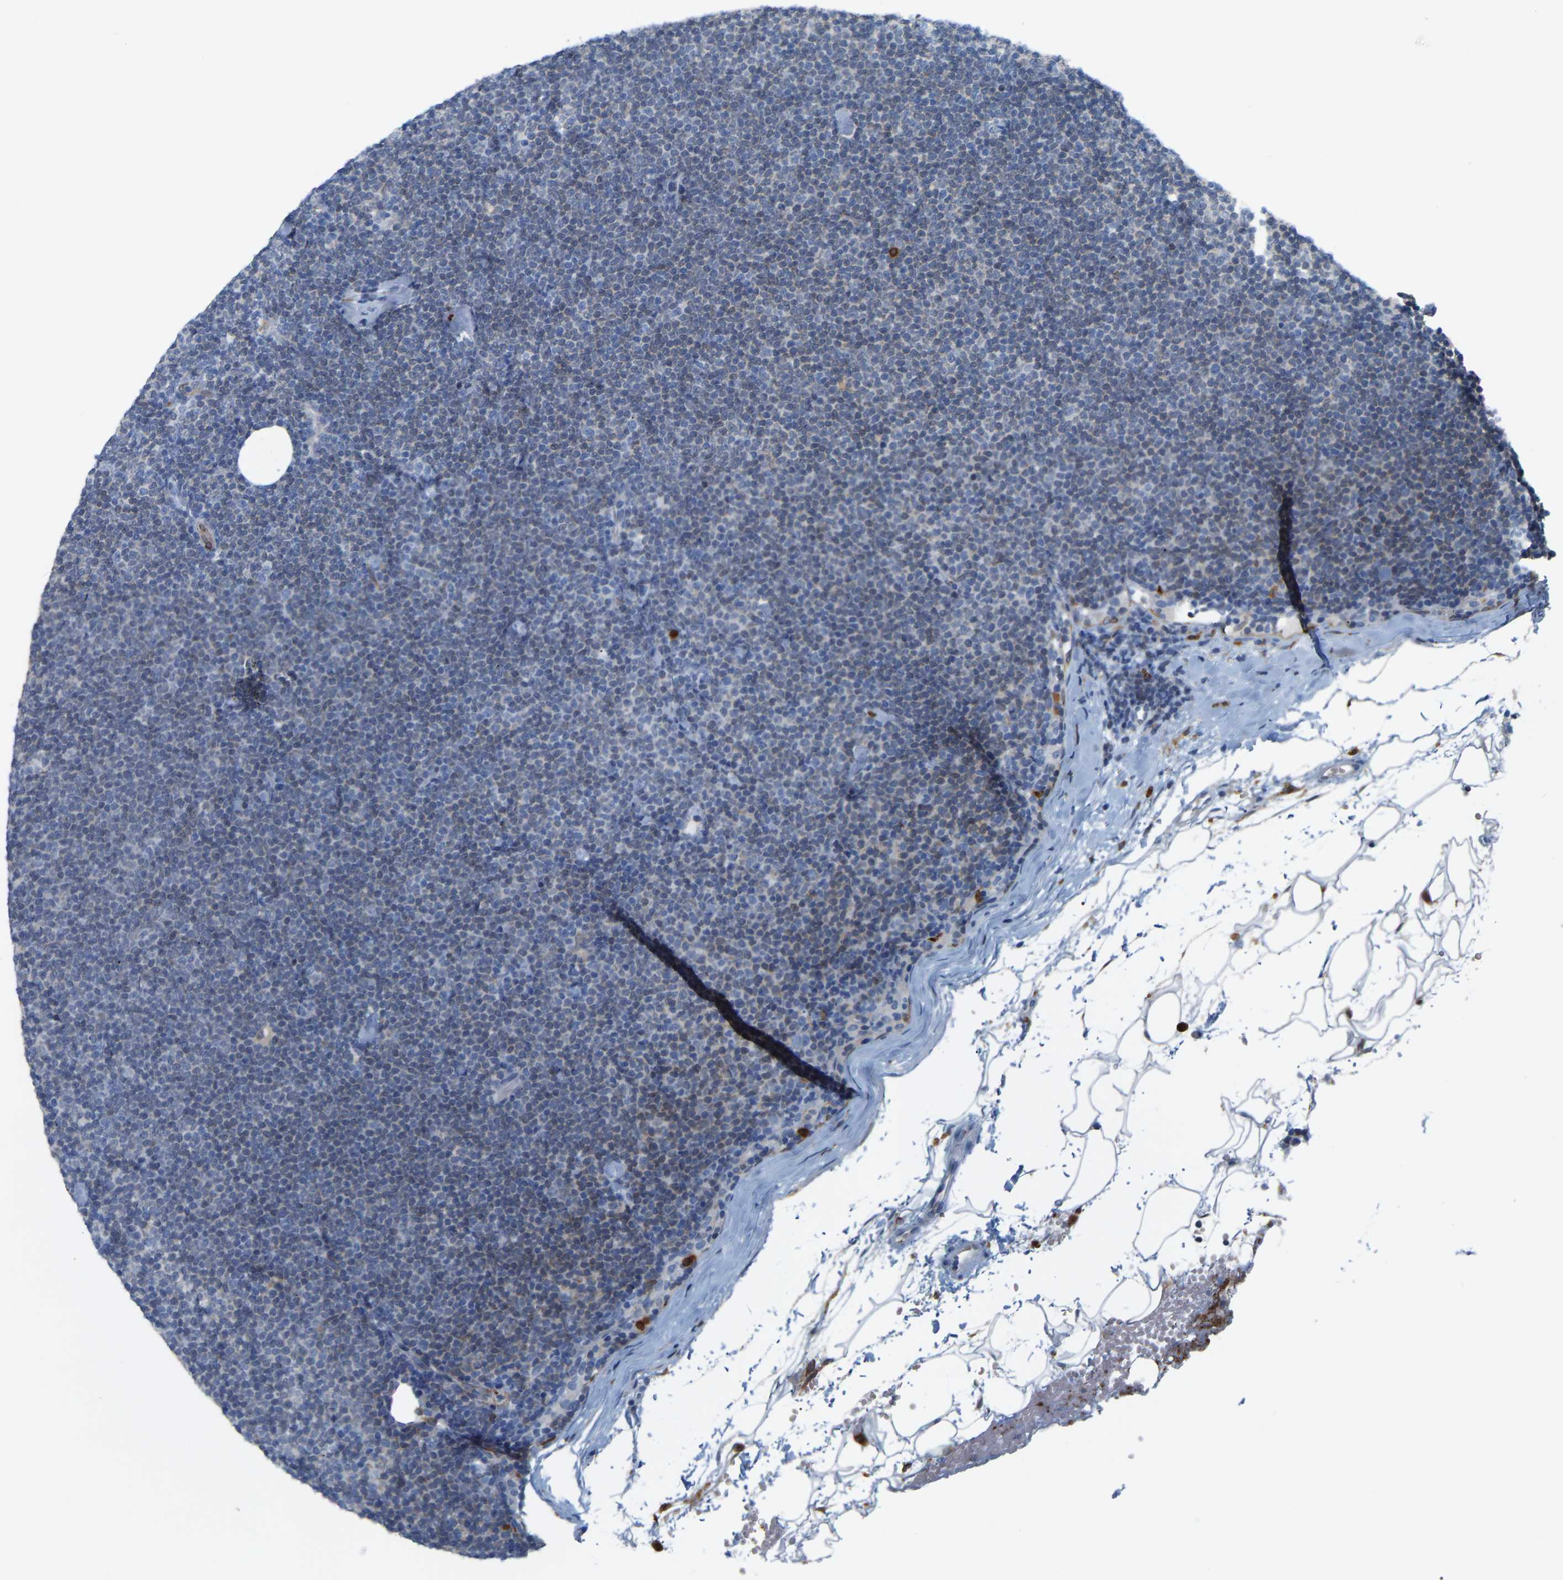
{"staining": {"intensity": "negative", "quantity": "none", "location": "none"}, "tissue": "lymphoma", "cell_type": "Tumor cells", "image_type": "cancer", "snomed": [{"axis": "morphology", "description": "Malignant lymphoma, non-Hodgkin's type, Low grade"}, {"axis": "topography", "description": "Lymph node"}], "caption": "Immunohistochemistry (IHC) photomicrograph of neoplastic tissue: human lymphoma stained with DAB (3,3'-diaminobenzidine) exhibits no significant protein expression in tumor cells.", "gene": "PTGS1", "patient": {"sex": "female", "age": 53}}